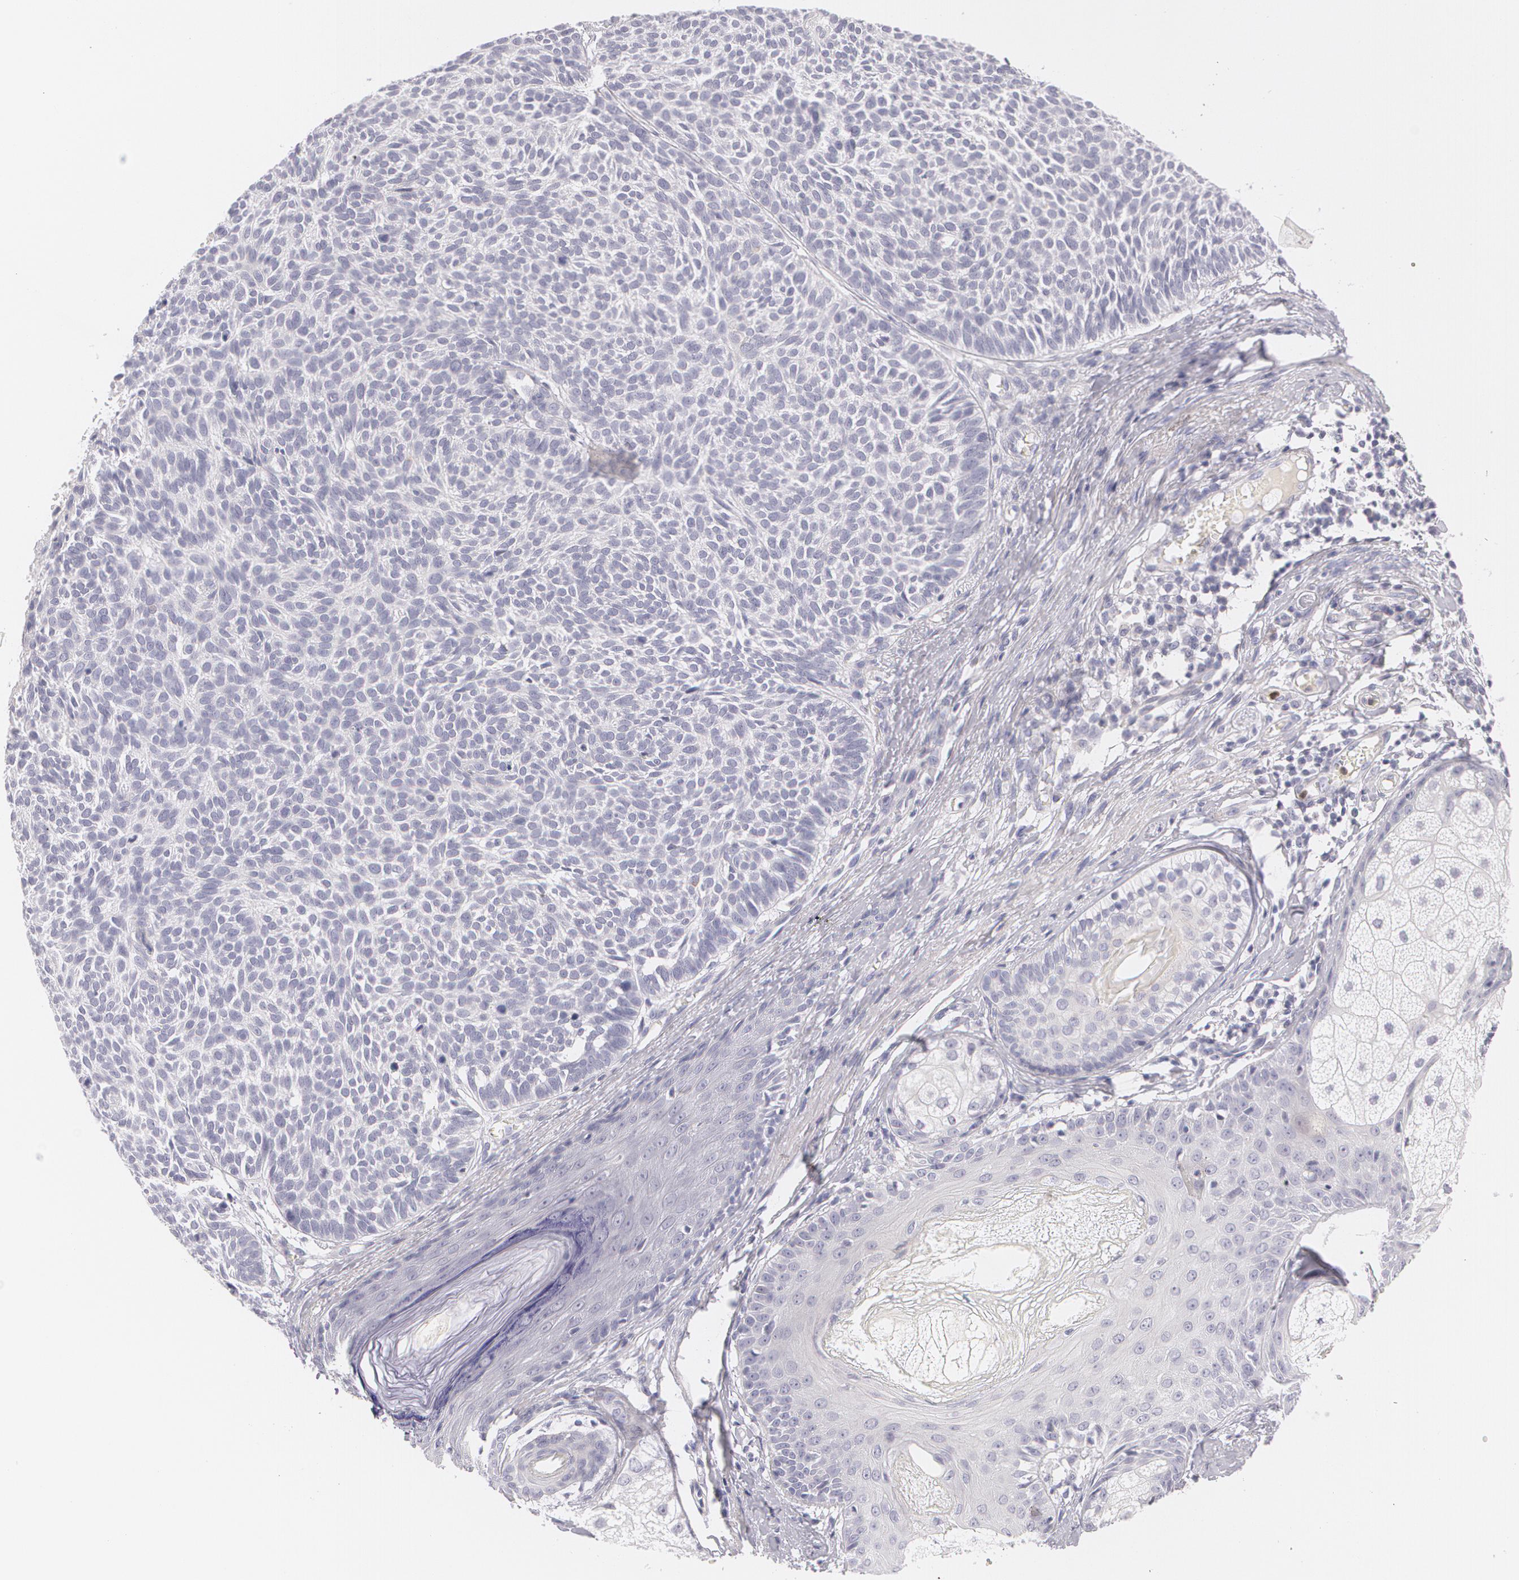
{"staining": {"intensity": "negative", "quantity": "none", "location": "none"}, "tissue": "skin cancer", "cell_type": "Tumor cells", "image_type": "cancer", "snomed": [{"axis": "morphology", "description": "Basal cell carcinoma"}, {"axis": "topography", "description": "Skin"}], "caption": "Histopathology image shows no significant protein expression in tumor cells of skin cancer (basal cell carcinoma). (Stains: DAB immunohistochemistry with hematoxylin counter stain, Microscopy: brightfield microscopy at high magnification).", "gene": "FAM181A", "patient": {"sex": "male", "age": 63}}